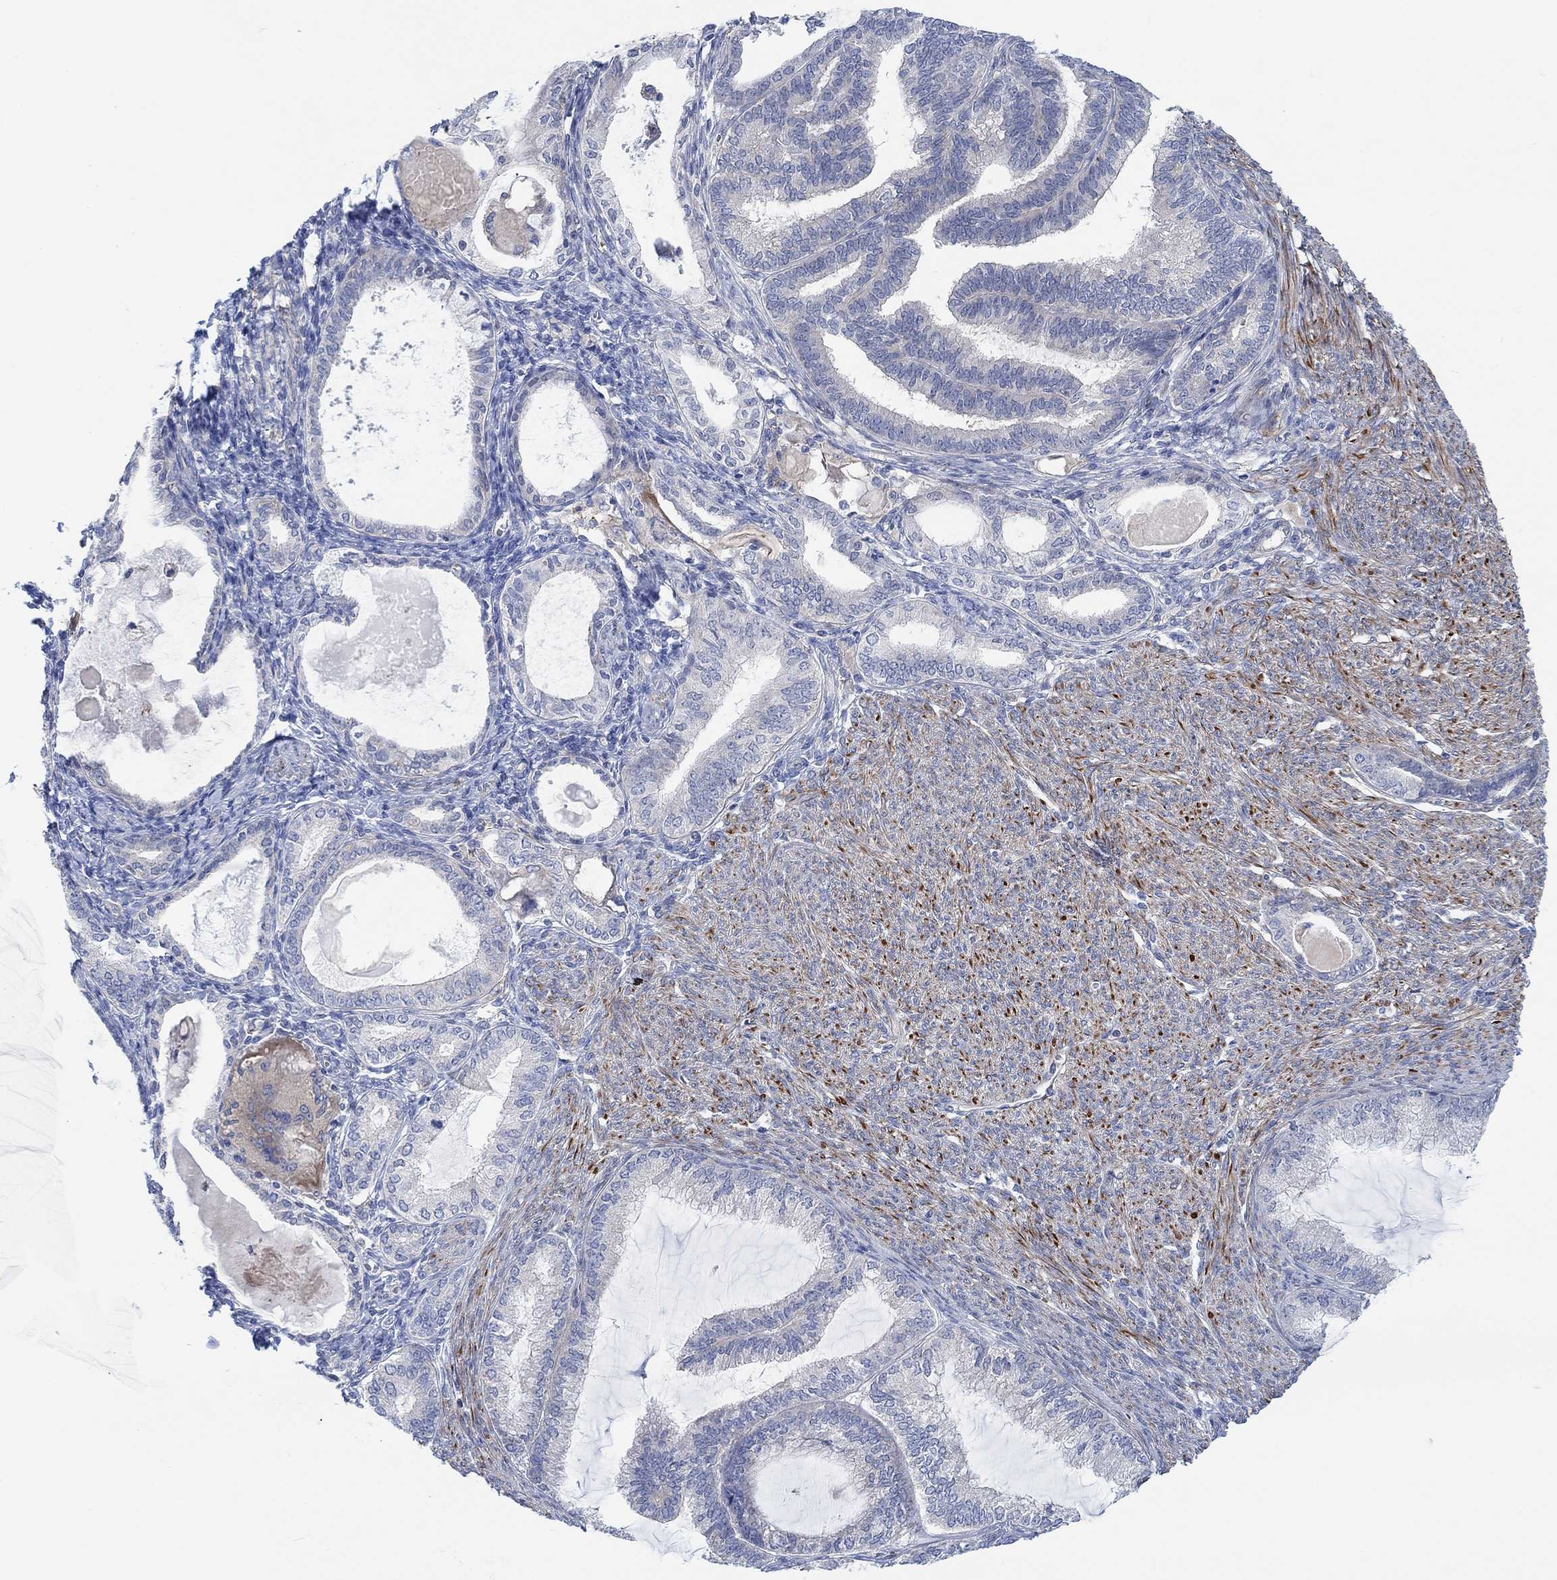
{"staining": {"intensity": "moderate", "quantity": "<25%", "location": "cytoplasmic/membranous"}, "tissue": "endometrial cancer", "cell_type": "Tumor cells", "image_type": "cancer", "snomed": [{"axis": "morphology", "description": "Adenocarcinoma, NOS"}, {"axis": "topography", "description": "Endometrium"}], "caption": "Immunohistochemical staining of endometrial cancer (adenocarcinoma) reveals moderate cytoplasmic/membranous protein positivity in about <25% of tumor cells. (Stains: DAB (3,3'-diaminobenzidine) in brown, nuclei in blue, Microscopy: brightfield microscopy at high magnification).", "gene": "PMFBP1", "patient": {"sex": "female", "age": 86}}